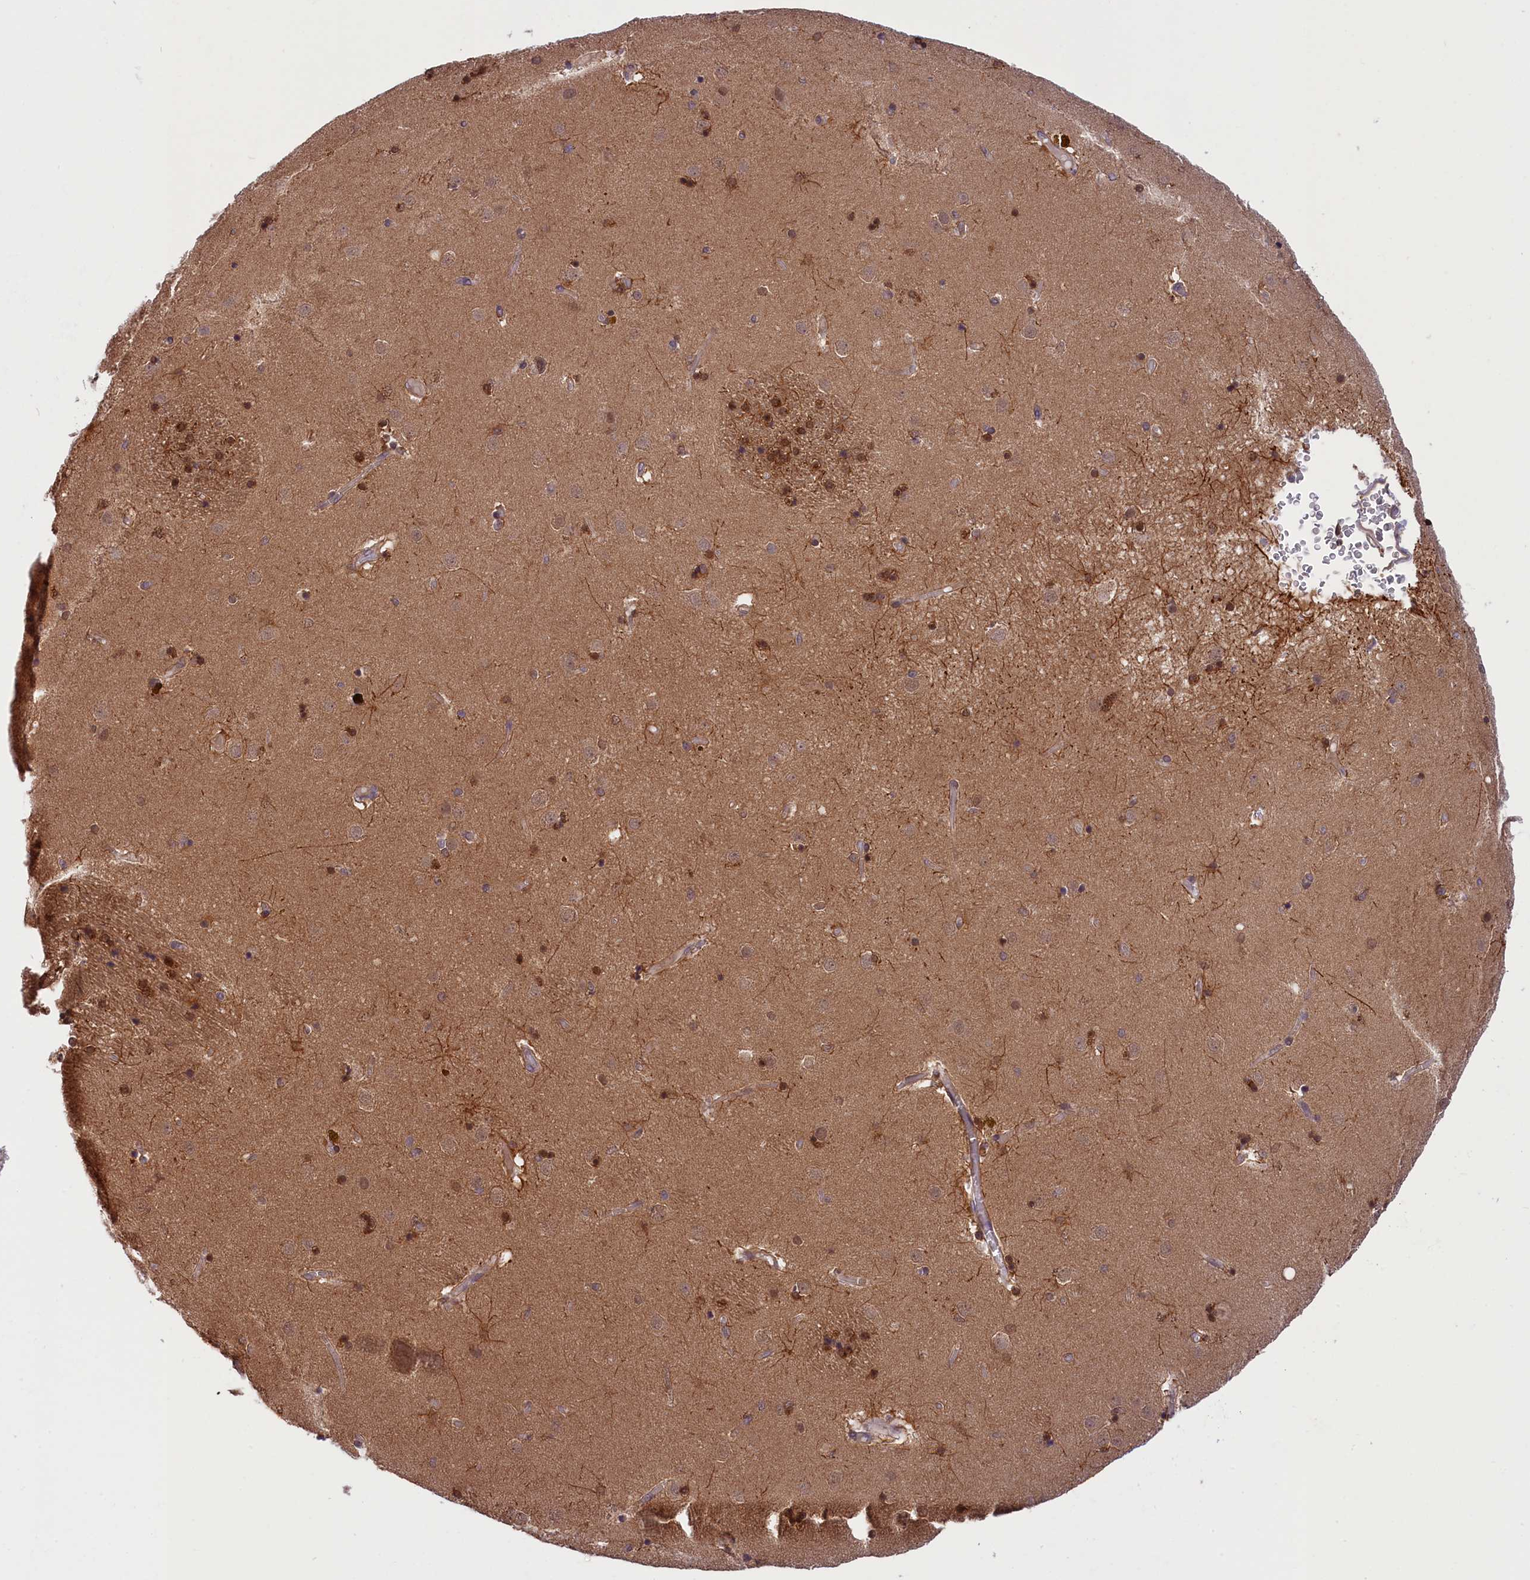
{"staining": {"intensity": "weak", "quantity": "<25%", "location": "cytoplasmic/membranous"}, "tissue": "caudate", "cell_type": "Glial cells", "image_type": "normal", "snomed": [{"axis": "morphology", "description": "Normal tissue, NOS"}, {"axis": "topography", "description": "Lateral ventricle wall"}], "caption": "Immunohistochemistry (IHC) photomicrograph of normal human caudate stained for a protein (brown), which displays no staining in glial cells.", "gene": "TBCB", "patient": {"sex": "male", "age": 70}}